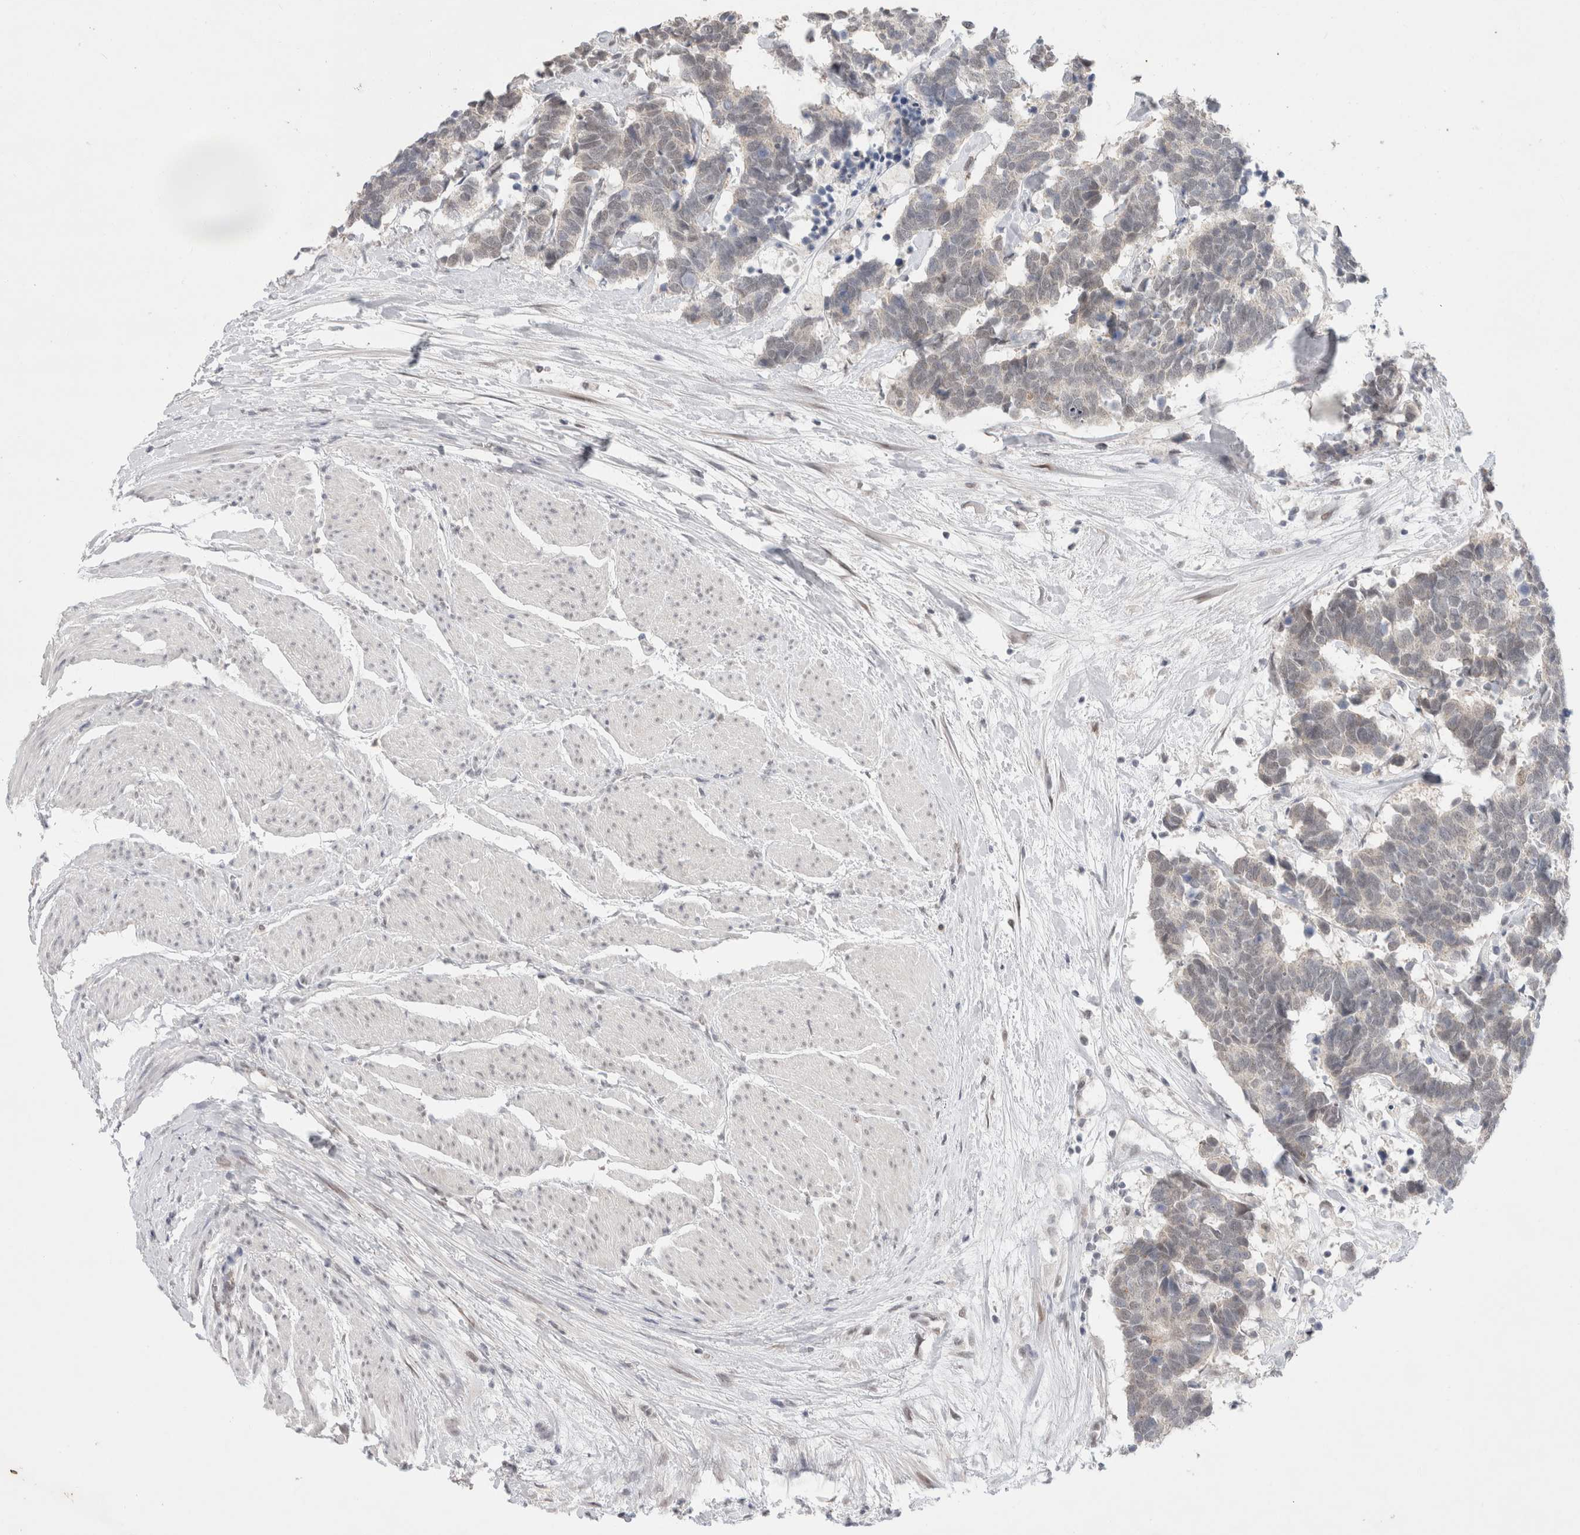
{"staining": {"intensity": "weak", "quantity": "<25%", "location": "nuclear"}, "tissue": "carcinoid", "cell_type": "Tumor cells", "image_type": "cancer", "snomed": [{"axis": "morphology", "description": "Carcinoma, NOS"}, {"axis": "morphology", "description": "Carcinoid, malignant, NOS"}, {"axis": "topography", "description": "Urinary bladder"}], "caption": "Immunohistochemical staining of human carcinoma reveals no significant positivity in tumor cells.", "gene": "RECQL4", "patient": {"sex": "male", "age": 57}}